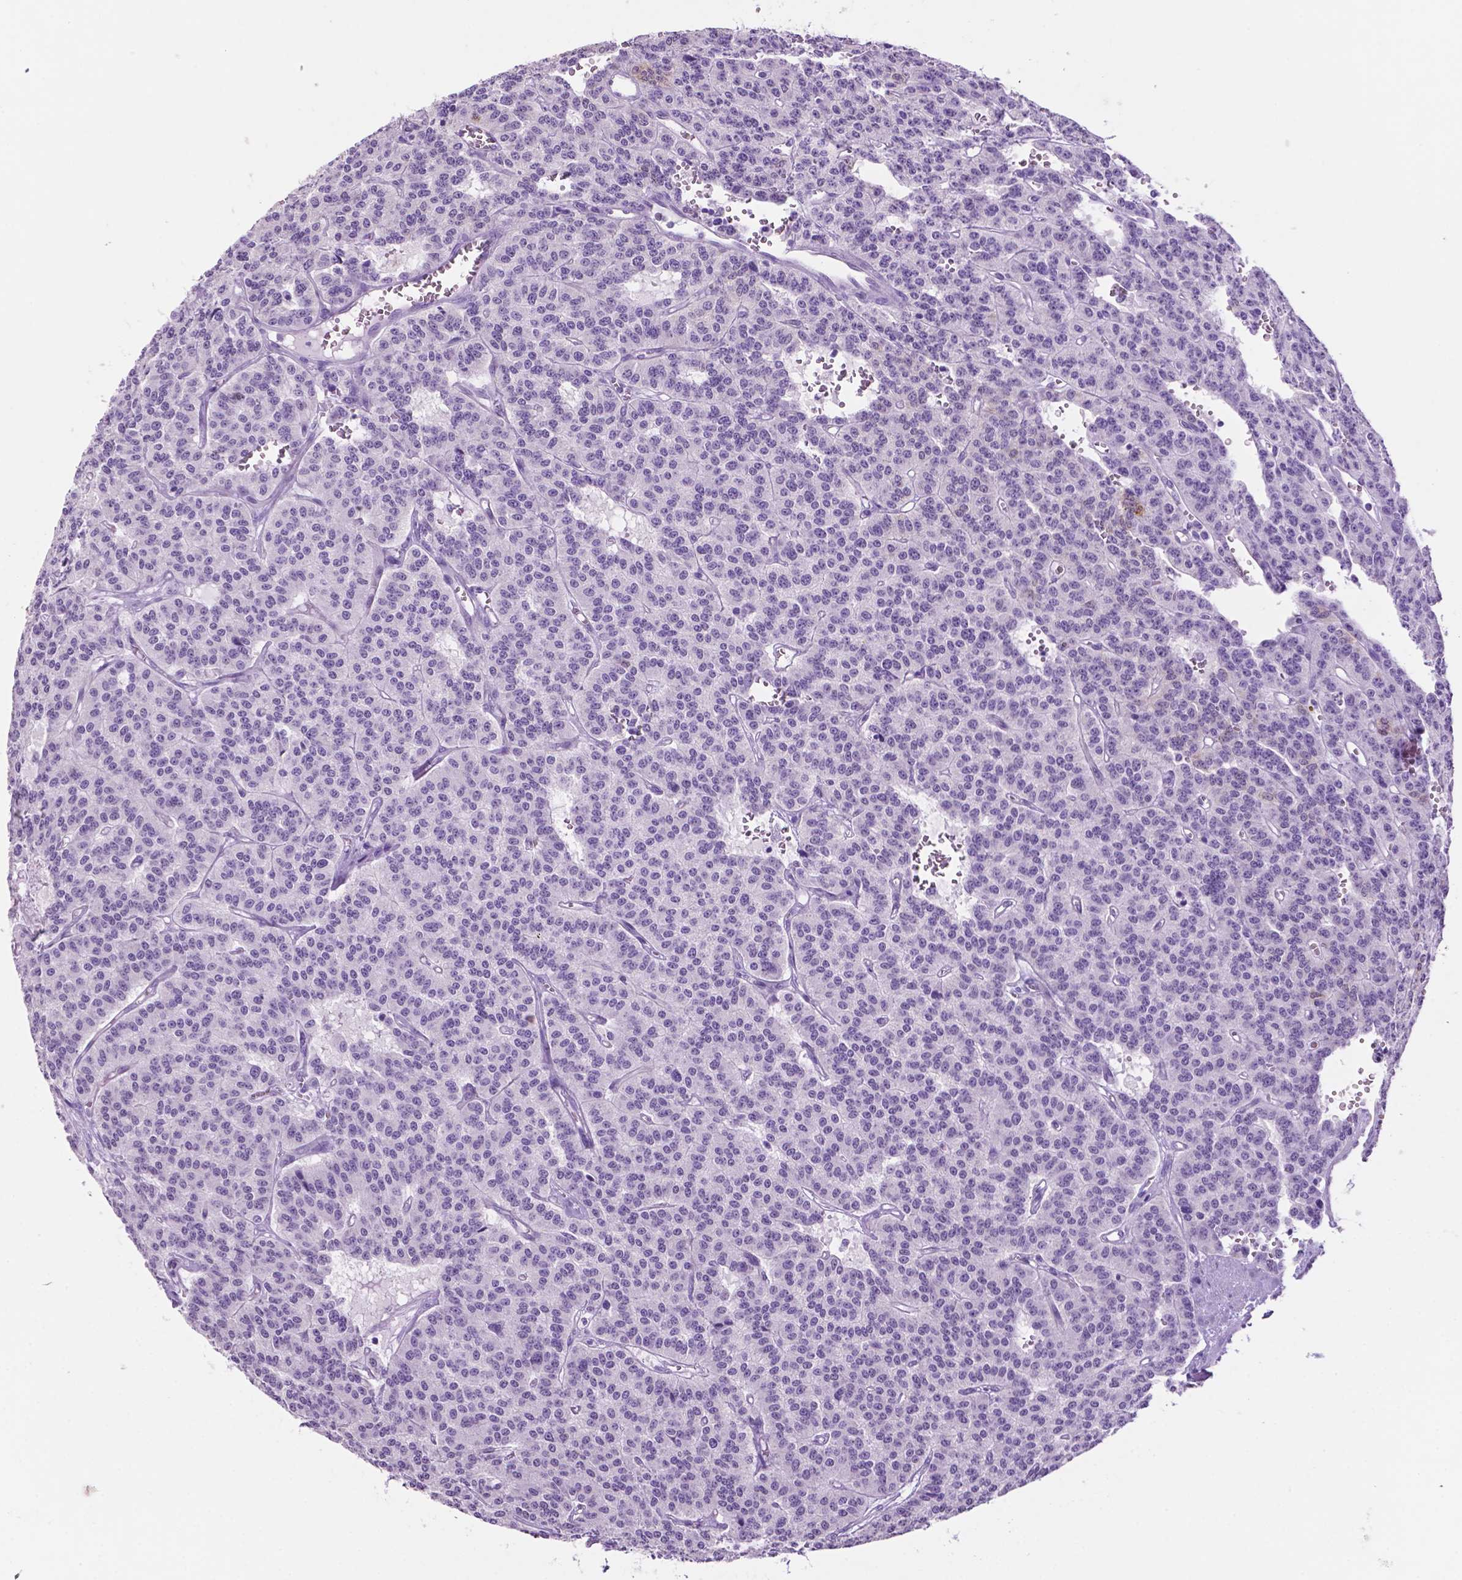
{"staining": {"intensity": "negative", "quantity": "none", "location": "none"}, "tissue": "carcinoid", "cell_type": "Tumor cells", "image_type": "cancer", "snomed": [{"axis": "morphology", "description": "Carcinoid, malignant, NOS"}, {"axis": "topography", "description": "Lung"}], "caption": "Protein analysis of carcinoid (malignant) displays no significant staining in tumor cells.", "gene": "PHGR1", "patient": {"sex": "female", "age": 71}}